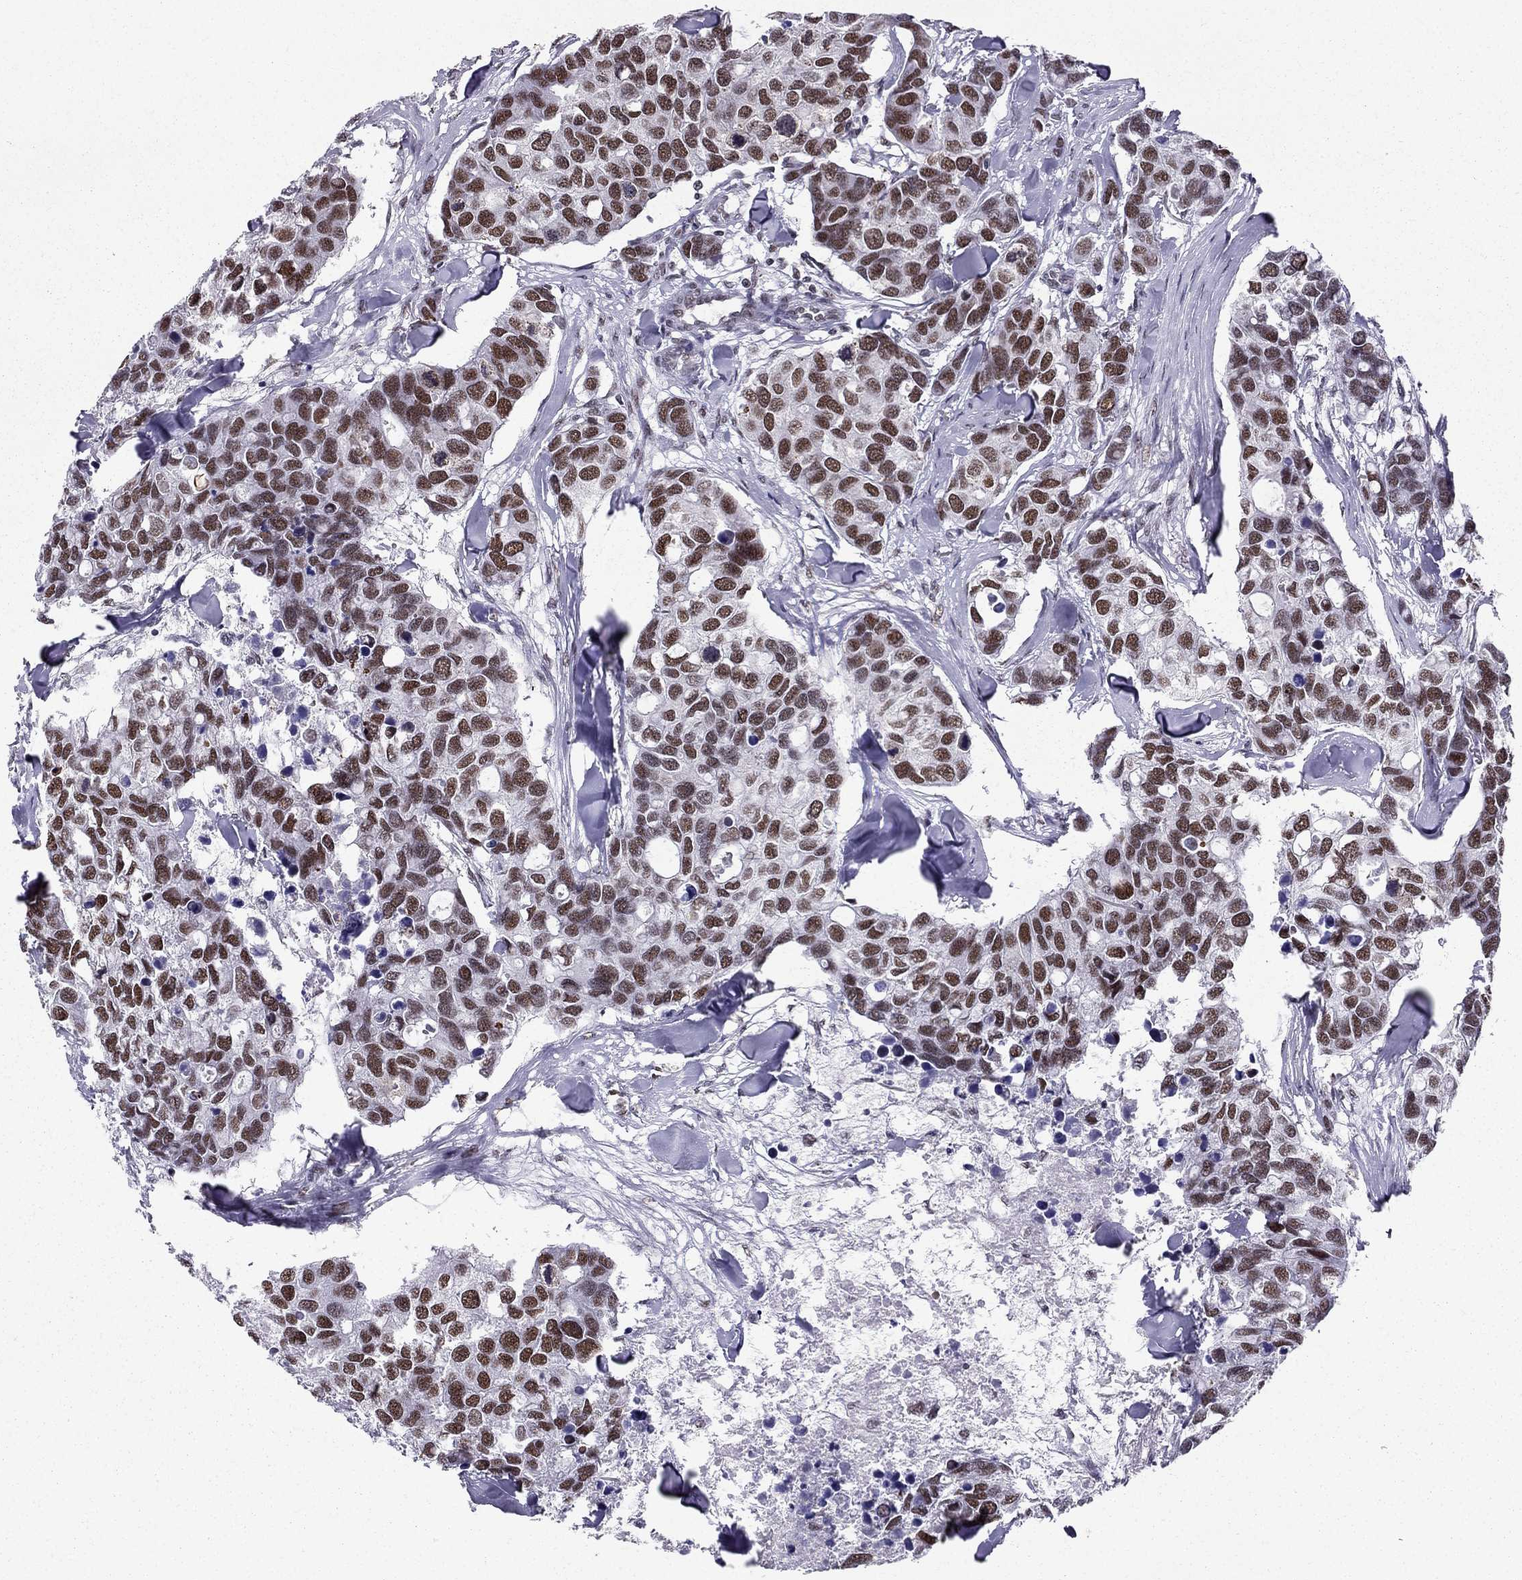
{"staining": {"intensity": "moderate", "quantity": ">75%", "location": "nuclear"}, "tissue": "breast cancer", "cell_type": "Tumor cells", "image_type": "cancer", "snomed": [{"axis": "morphology", "description": "Duct carcinoma"}, {"axis": "topography", "description": "Breast"}], "caption": "This is an image of immunohistochemistry (IHC) staining of intraductal carcinoma (breast), which shows moderate staining in the nuclear of tumor cells.", "gene": "ZNF420", "patient": {"sex": "female", "age": 83}}